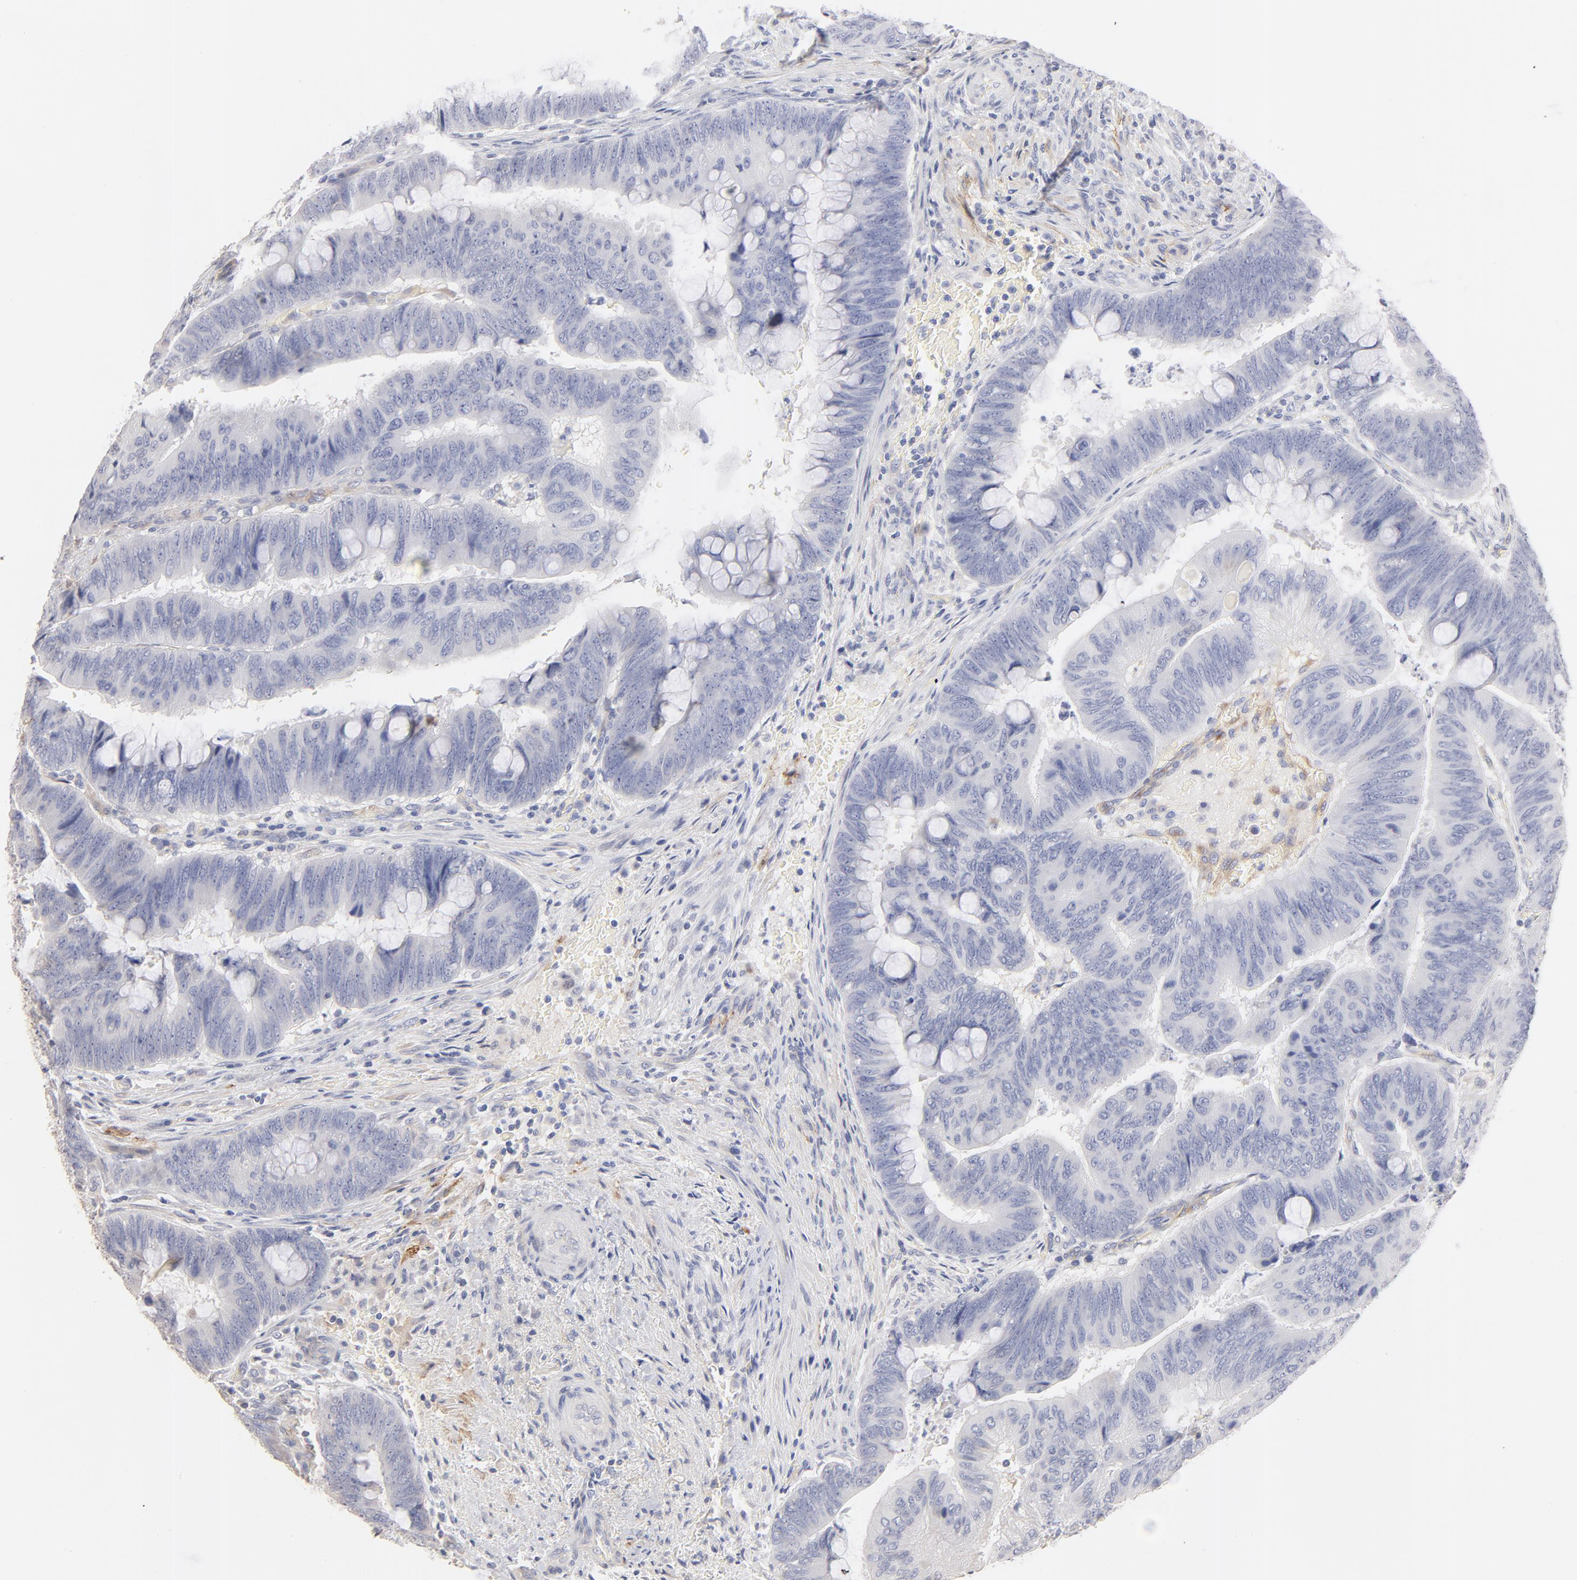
{"staining": {"intensity": "negative", "quantity": "none", "location": "none"}, "tissue": "colorectal cancer", "cell_type": "Tumor cells", "image_type": "cancer", "snomed": [{"axis": "morphology", "description": "Normal tissue, NOS"}, {"axis": "morphology", "description": "Adenocarcinoma, NOS"}, {"axis": "topography", "description": "Rectum"}], "caption": "Photomicrograph shows no significant protein expression in tumor cells of colorectal cancer.", "gene": "ITGA8", "patient": {"sex": "male", "age": 92}}